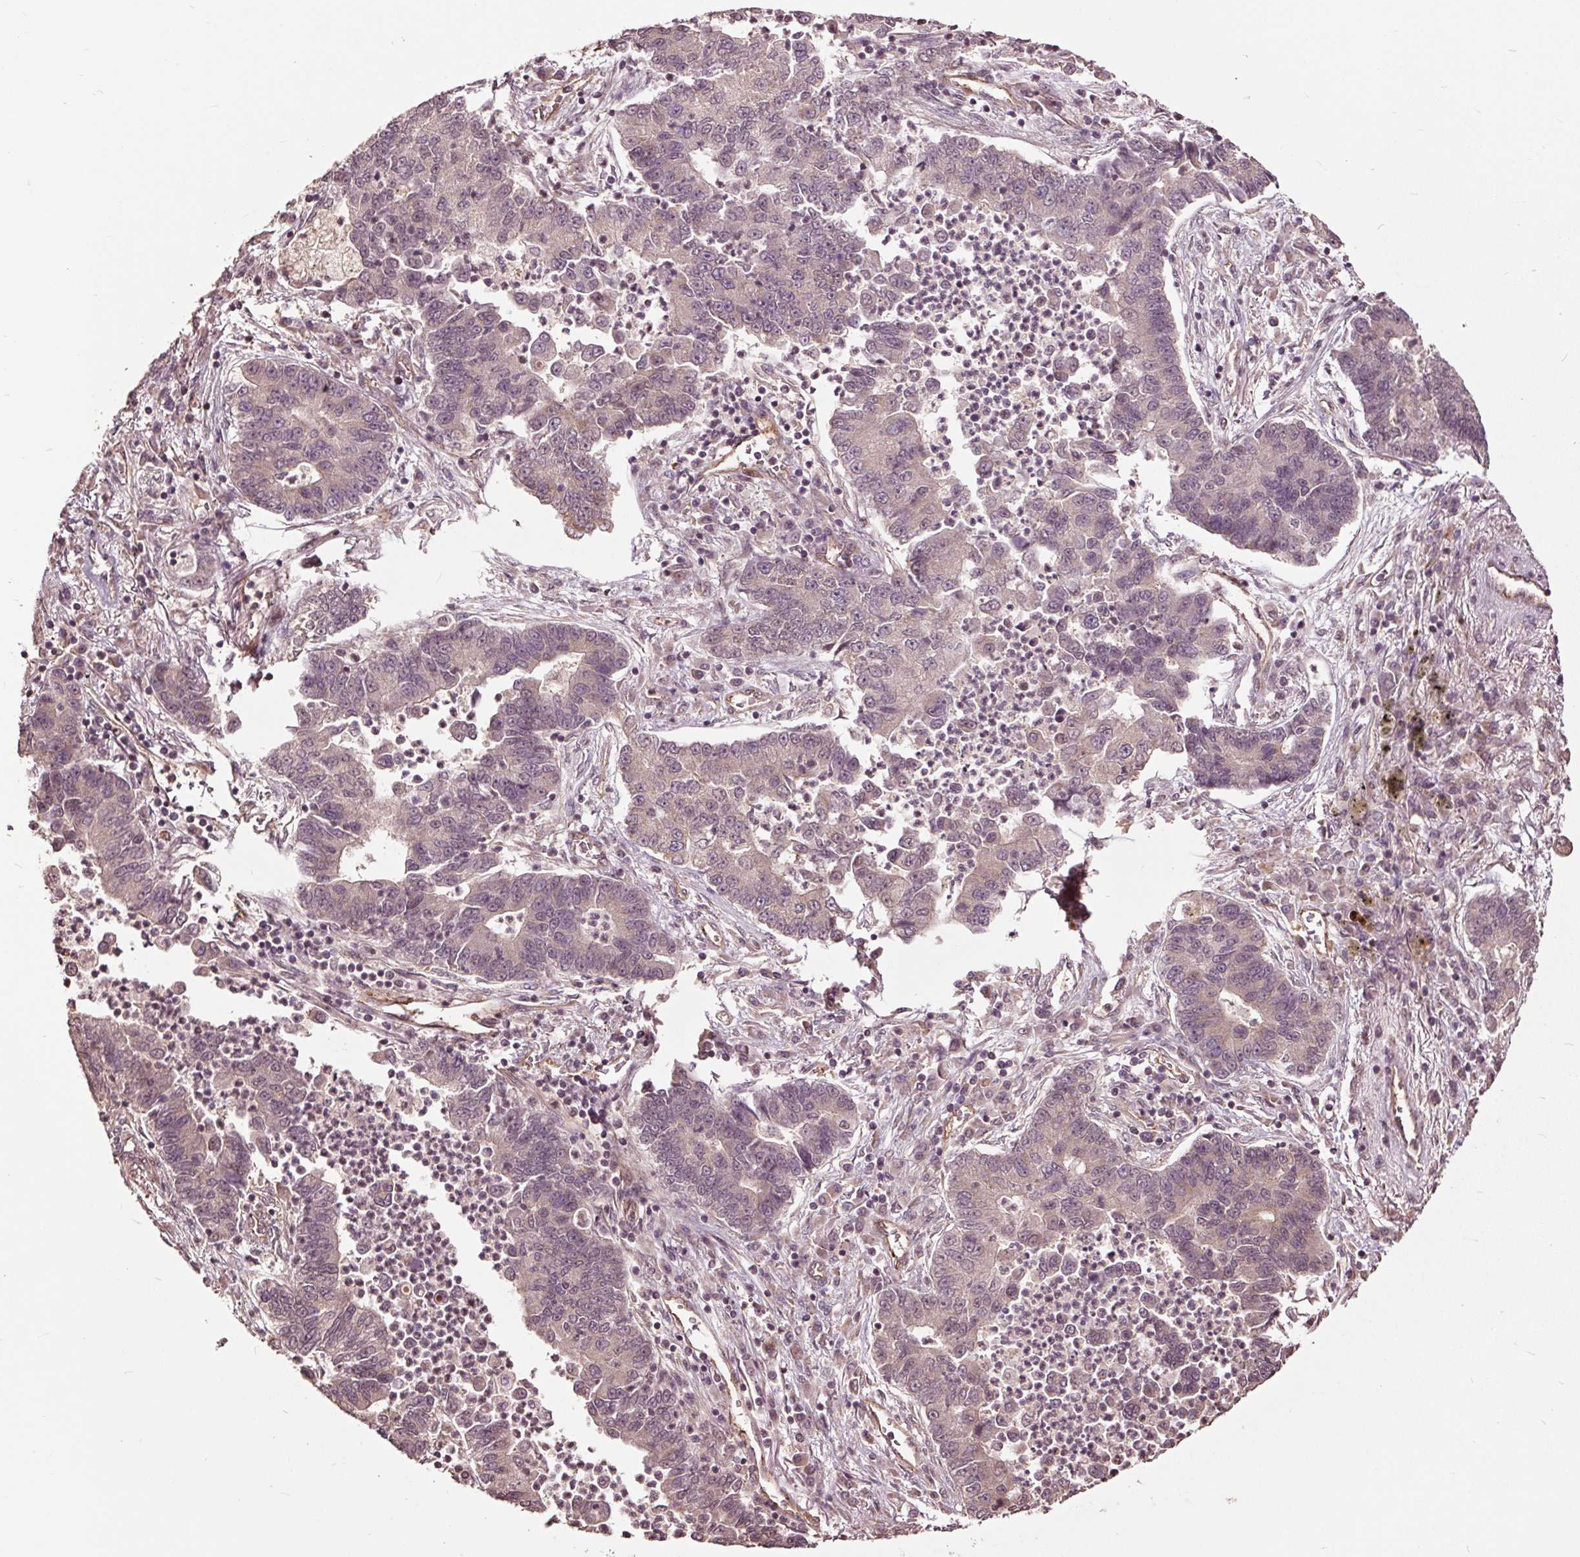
{"staining": {"intensity": "weak", "quantity": "<25%", "location": "cytoplasmic/membranous"}, "tissue": "lung cancer", "cell_type": "Tumor cells", "image_type": "cancer", "snomed": [{"axis": "morphology", "description": "Adenocarcinoma, NOS"}, {"axis": "topography", "description": "Lung"}], "caption": "DAB (3,3'-diaminobenzidine) immunohistochemical staining of human lung cancer reveals no significant staining in tumor cells.", "gene": "CEP95", "patient": {"sex": "female", "age": 57}}